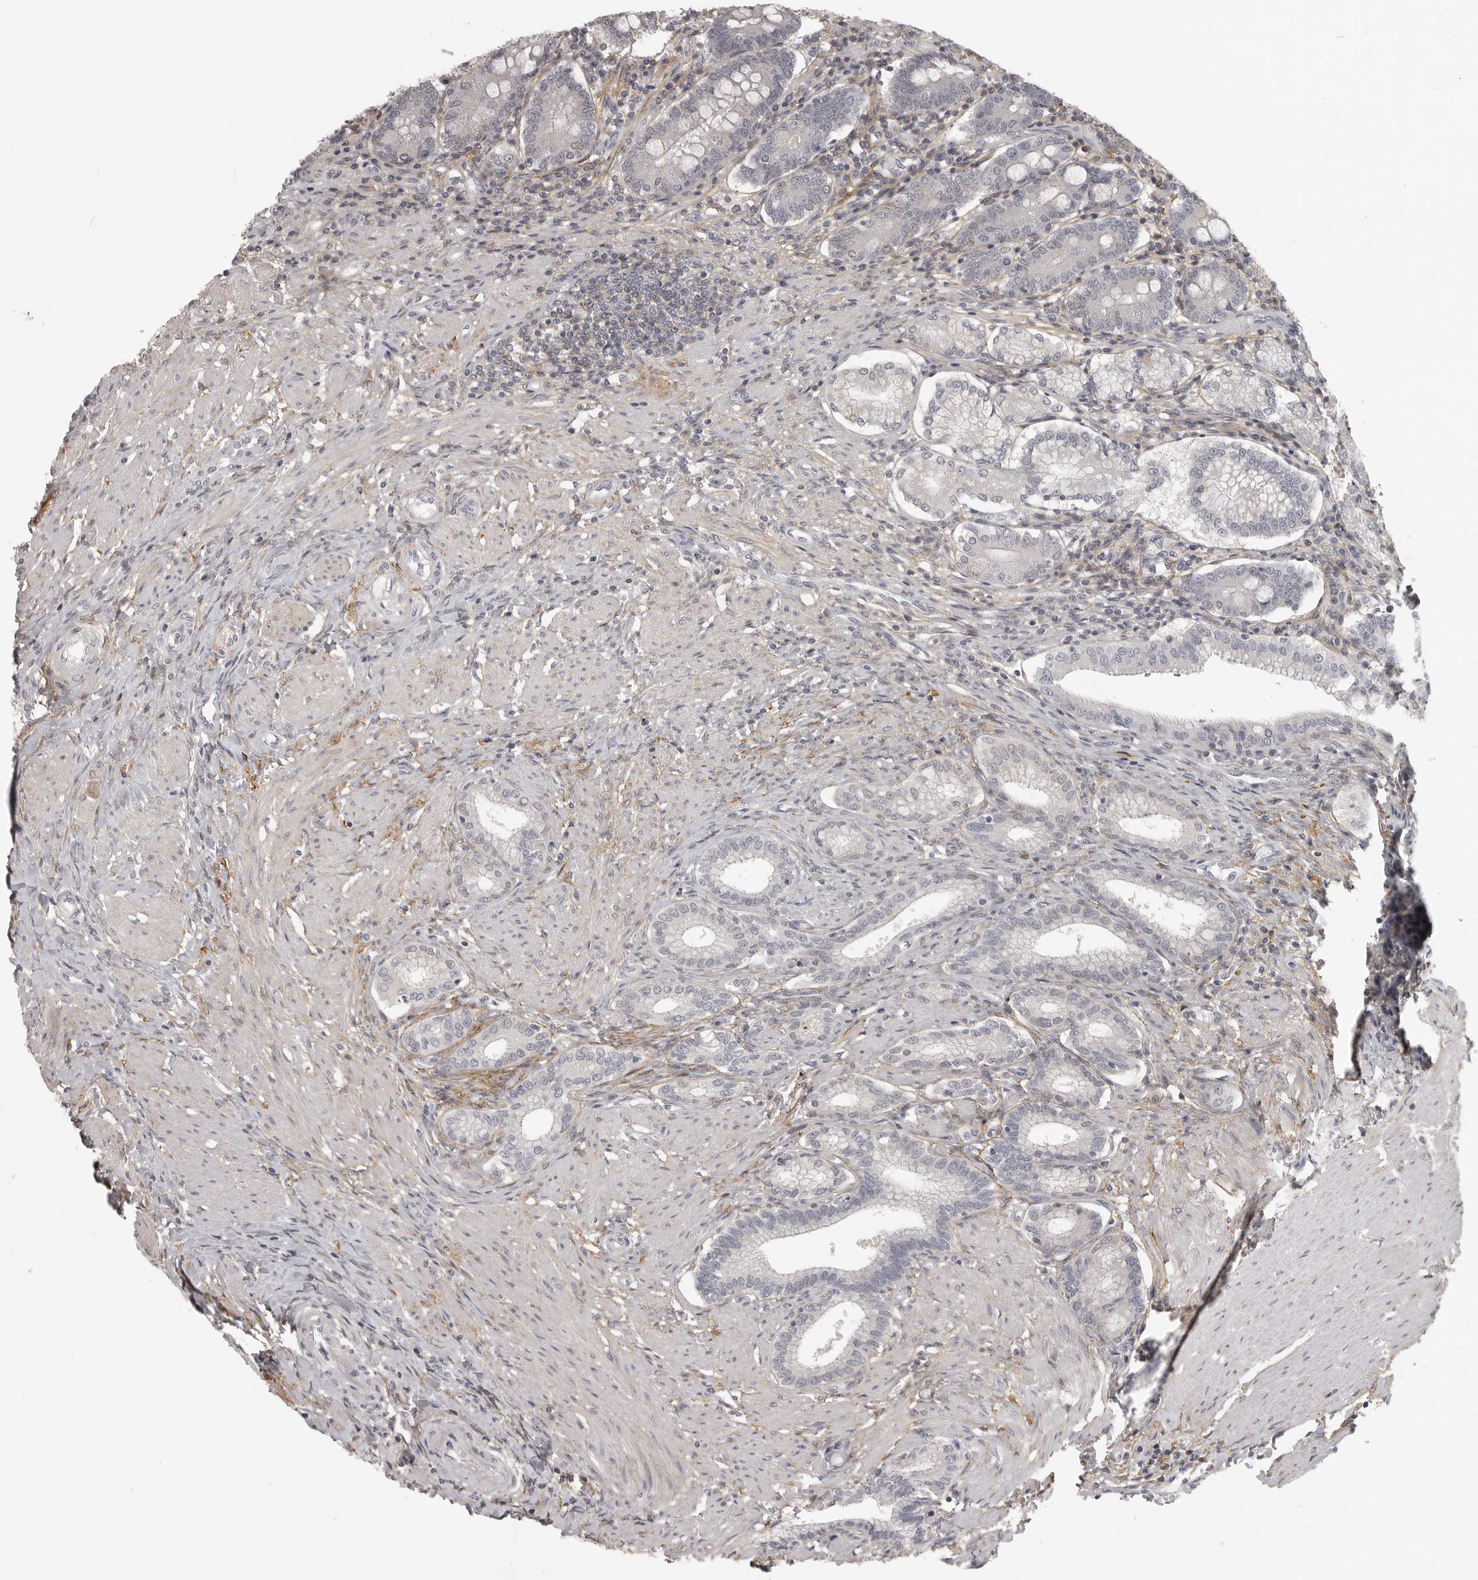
{"staining": {"intensity": "weak", "quantity": "25%-75%", "location": "cytoplasmic/membranous,nuclear"}, "tissue": "duodenum", "cell_type": "Glandular cells", "image_type": "normal", "snomed": [{"axis": "morphology", "description": "Normal tissue, NOS"}, {"axis": "morphology", "description": "Adenocarcinoma, NOS"}, {"axis": "topography", "description": "Pancreas"}, {"axis": "topography", "description": "Duodenum"}], "caption": "Protein staining displays weak cytoplasmic/membranous,nuclear staining in about 25%-75% of glandular cells in normal duodenum.", "gene": "UROD", "patient": {"sex": "male", "age": 50}}